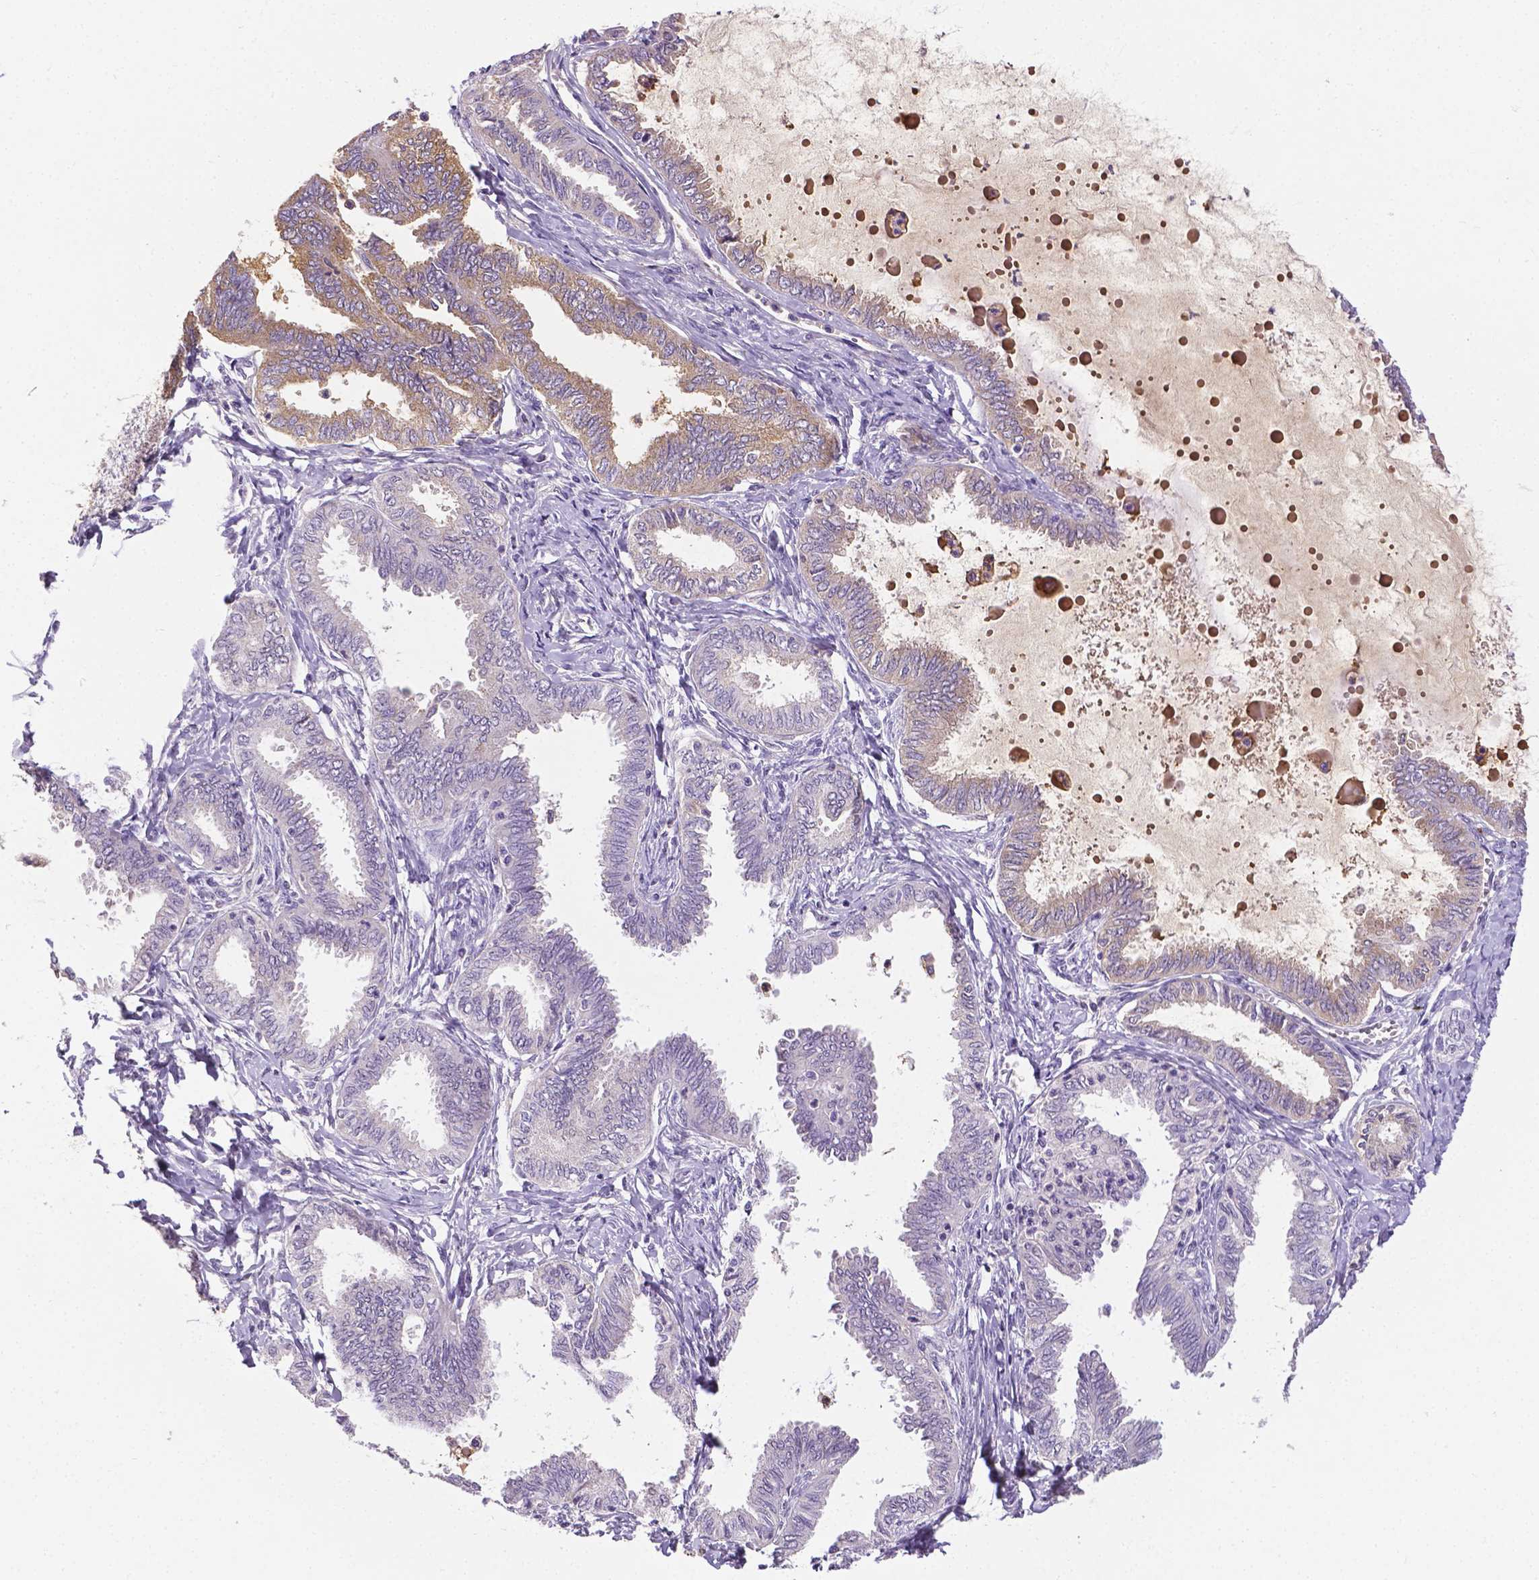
{"staining": {"intensity": "weak", "quantity": "<25%", "location": "cytoplasmic/membranous"}, "tissue": "ovarian cancer", "cell_type": "Tumor cells", "image_type": "cancer", "snomed": [{"axis": "morphology", "description": "Carcinoma, endometroid"}, {"axis": "topography", "description": "Ovary"}], "caption": "An image of human ovarian endometroid carcinoma is negative for staining in tumor cells.", "gene": "APOE", "patient": {"sex": "female", "age": 70}}